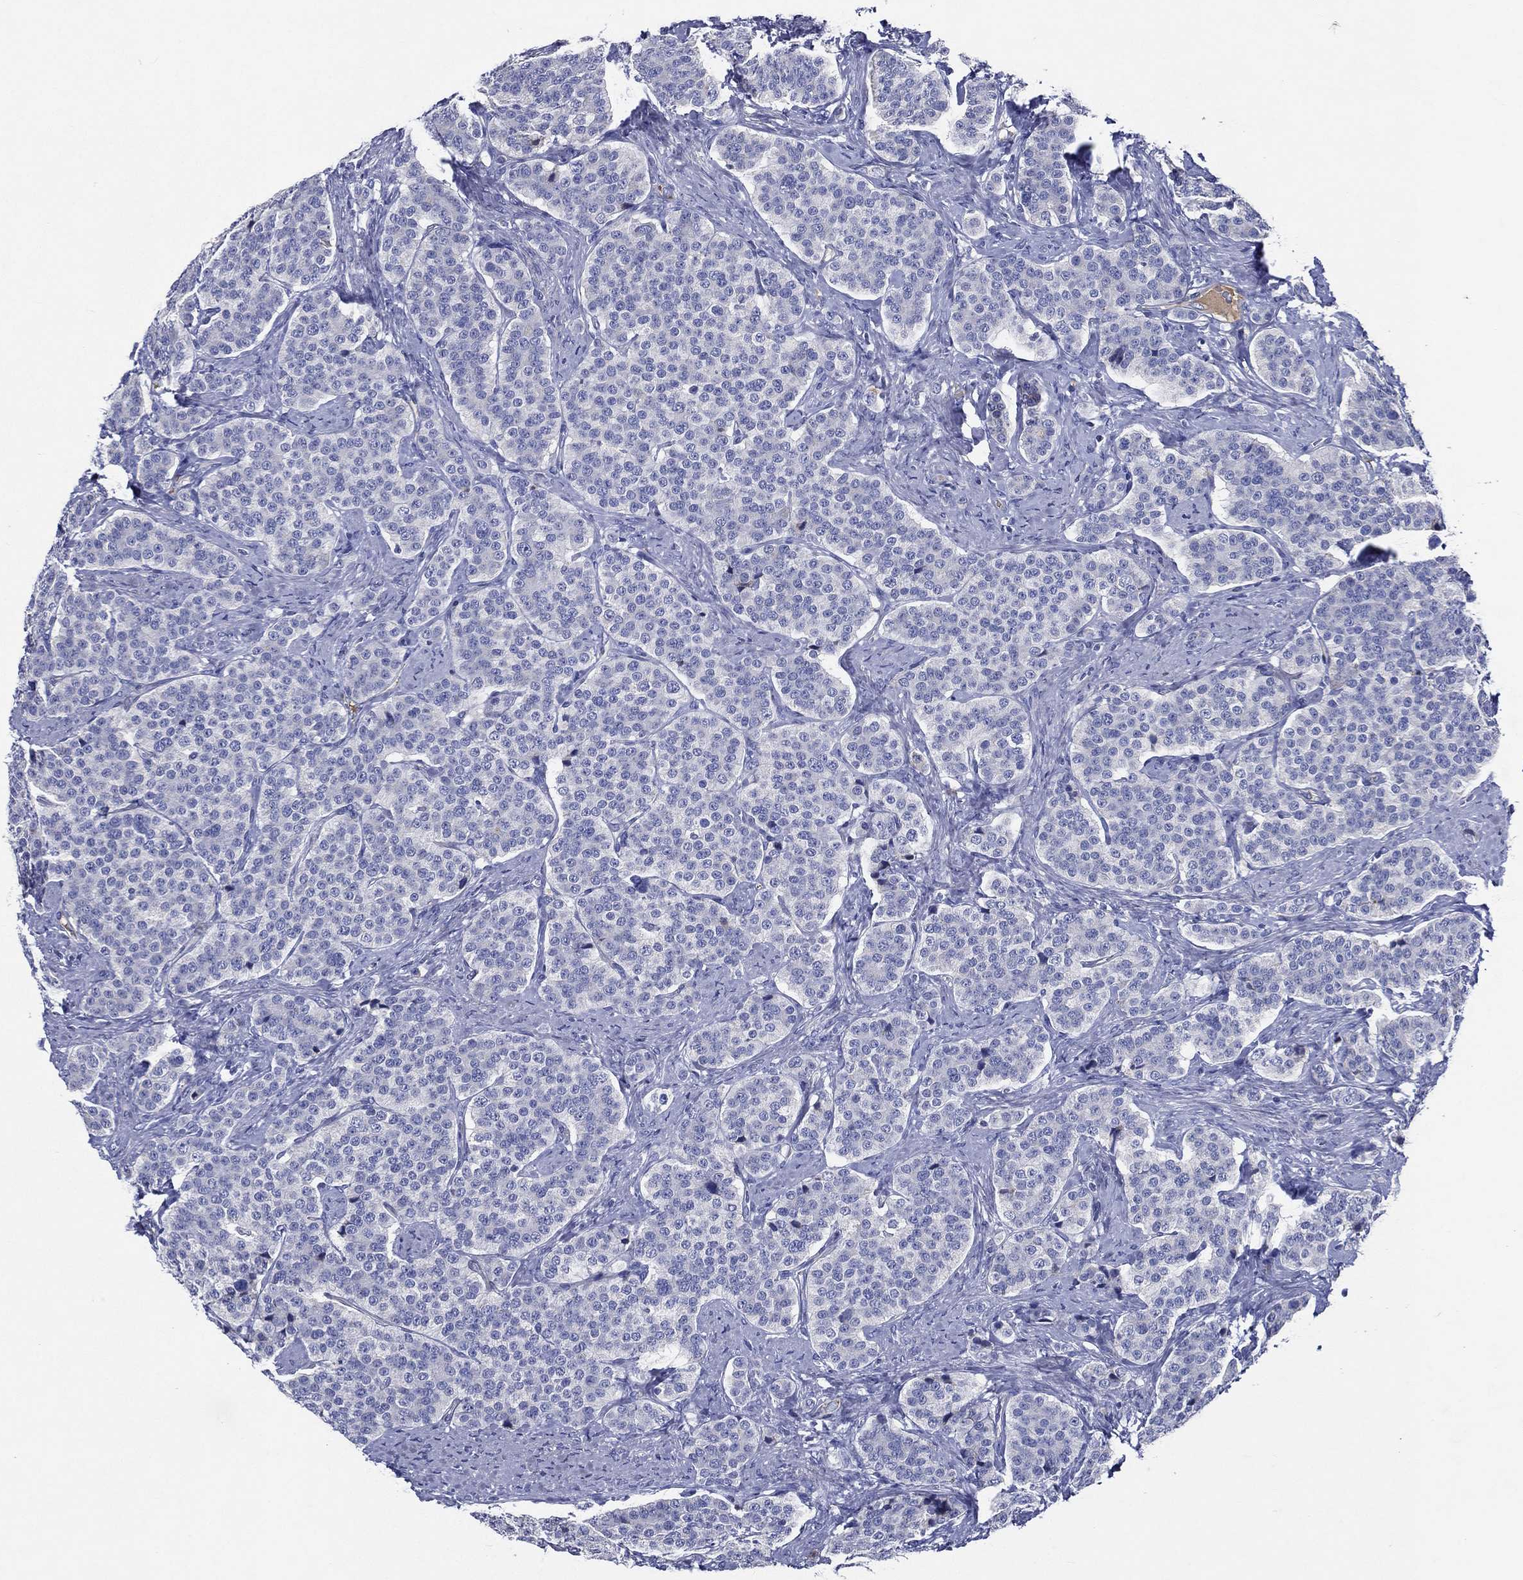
{"staining": {"intensity": "negative", "quantity": "none", "location": "none"}, "tissue": "carcinoid", "cell_type": "Tumor cells", "image_type": "cancer", "snomed": [{"axis": "morphology", "description": "Carcinoid, malignant, NOS"}, {"axis": "topography", "description": "Small intestine"}], "caption": "This photomicrograph is of carcinoid stained with immunohistochemistry to label a protein in brown with the nuclei are counter-stained blue. There is no expression in tumor cells.", "gene": "TMPRSS11D", "patient": {"sex": "female", "age": 58}}